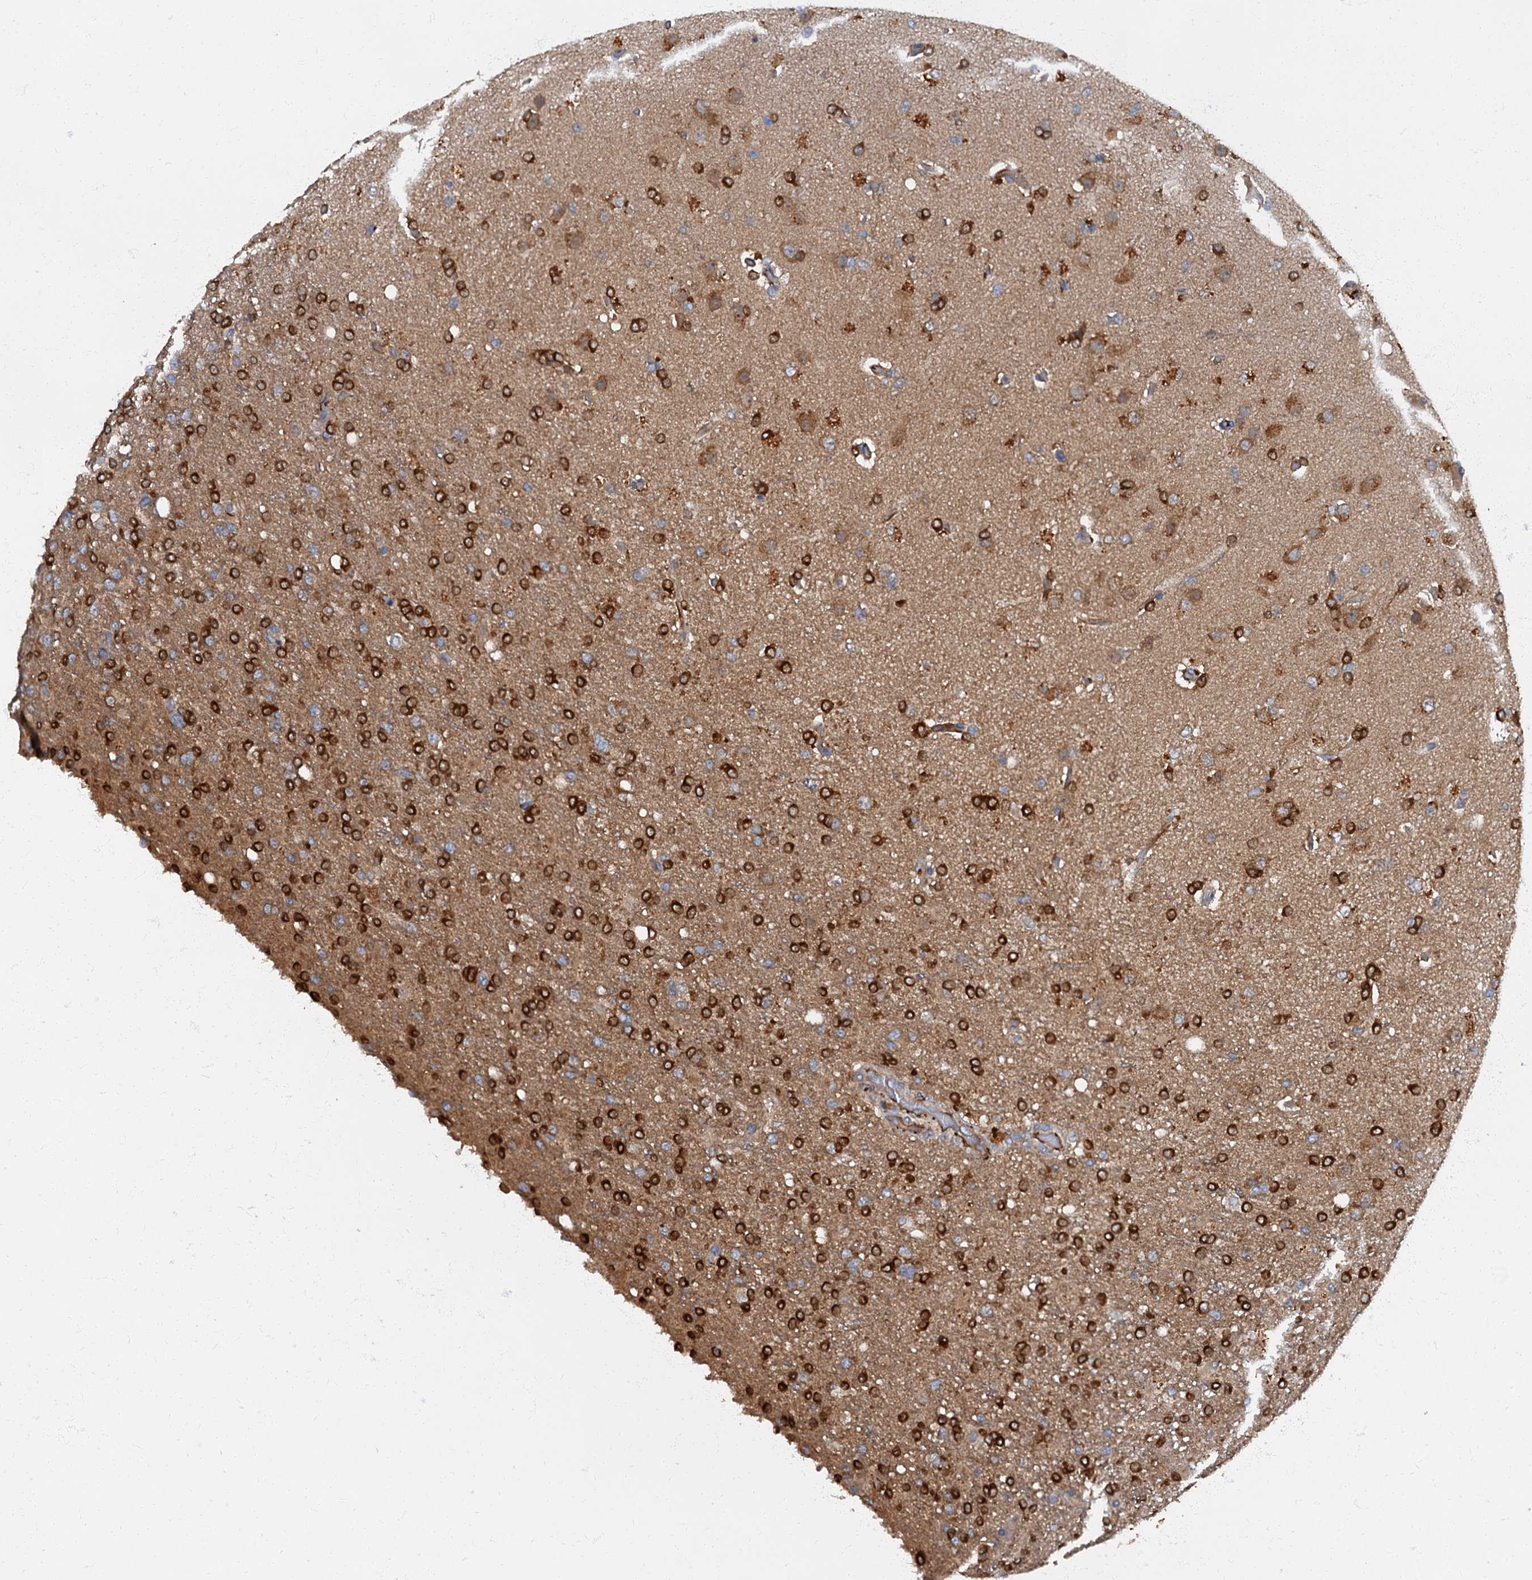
{"staining": {"intensity": "weak", "quantity": ">75%", "location": "cytoplasmic/membranous"}, "tissue": "glioma", "cell_type": "Tumor cells", "image_type": "cancer", "snomed": [{"axis": "morphology", "description": "Glioma, malignant, High grade"}, {"axis": "topography", "description": "Brain"}], "caption": "Malignant high-grade glioma tissue demonstrates weak cytoplasmic/membranous staining in approximately >75% of tumor cells, visualized by immunohistochemistry.", "gene": "ARL11", "patient": {"sex": "female", "age": 74}}